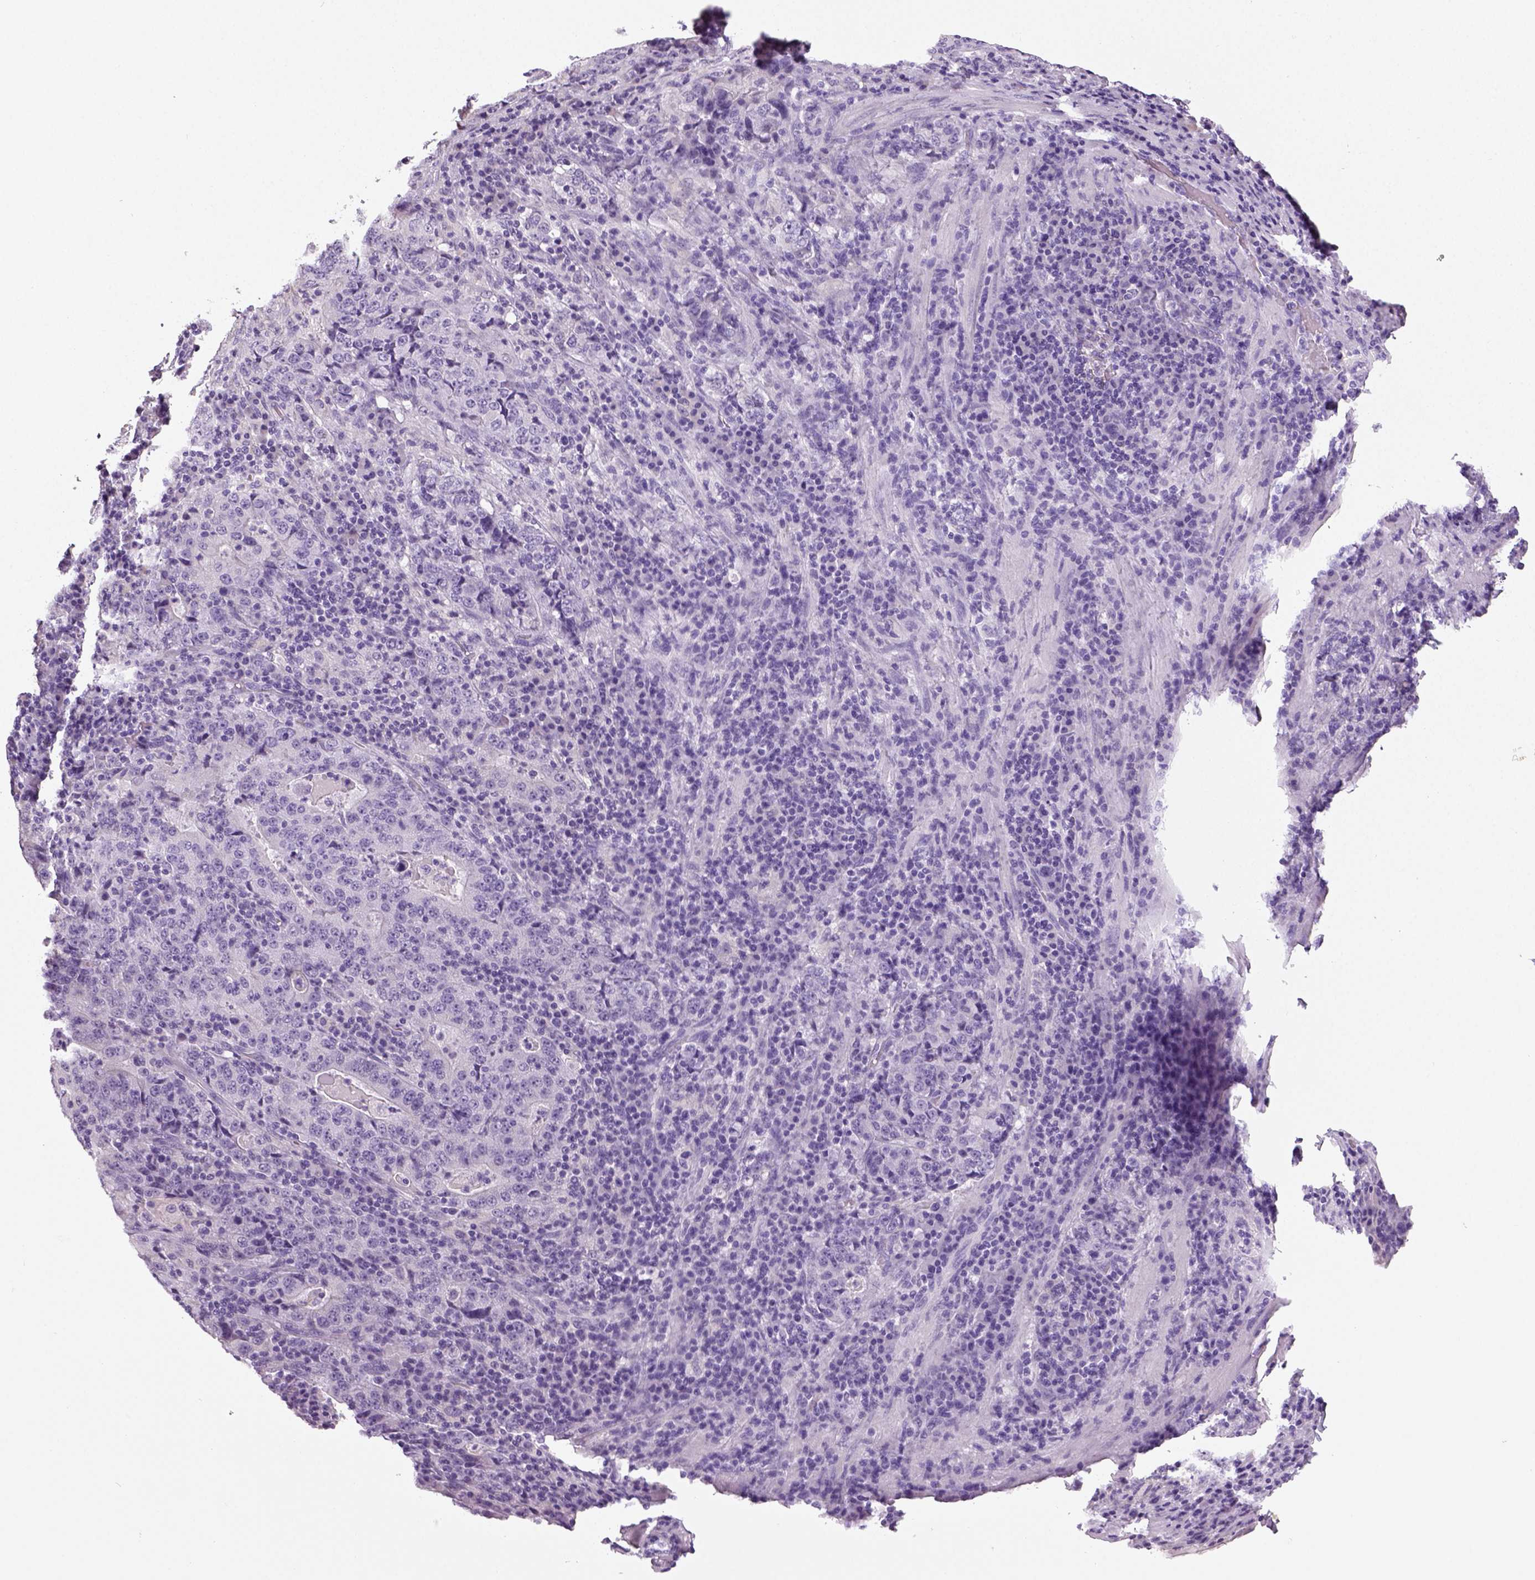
{"staining": {"intensity": "negative", "quantity": "none", "location": "none"}, "tissue": "stomach cancer", "cell_type": "Tumor cells", "image_type": "cancer", "snomed": [{"axis": "morphology", "description": "Normal tissue, NOS"}, {"axis": "morphology", "description": "Adenocarcinoma, NOS"}, {"axis": "topography", "description": "Stomach, upper"}, {"axis": "topography", "description": "Stomach"}], "caption": "The histopathology image displays no staining of tumor cells in stomach cancer.", "gene": "NECAB2", "patient": {"sex": "male", "age": 59}}